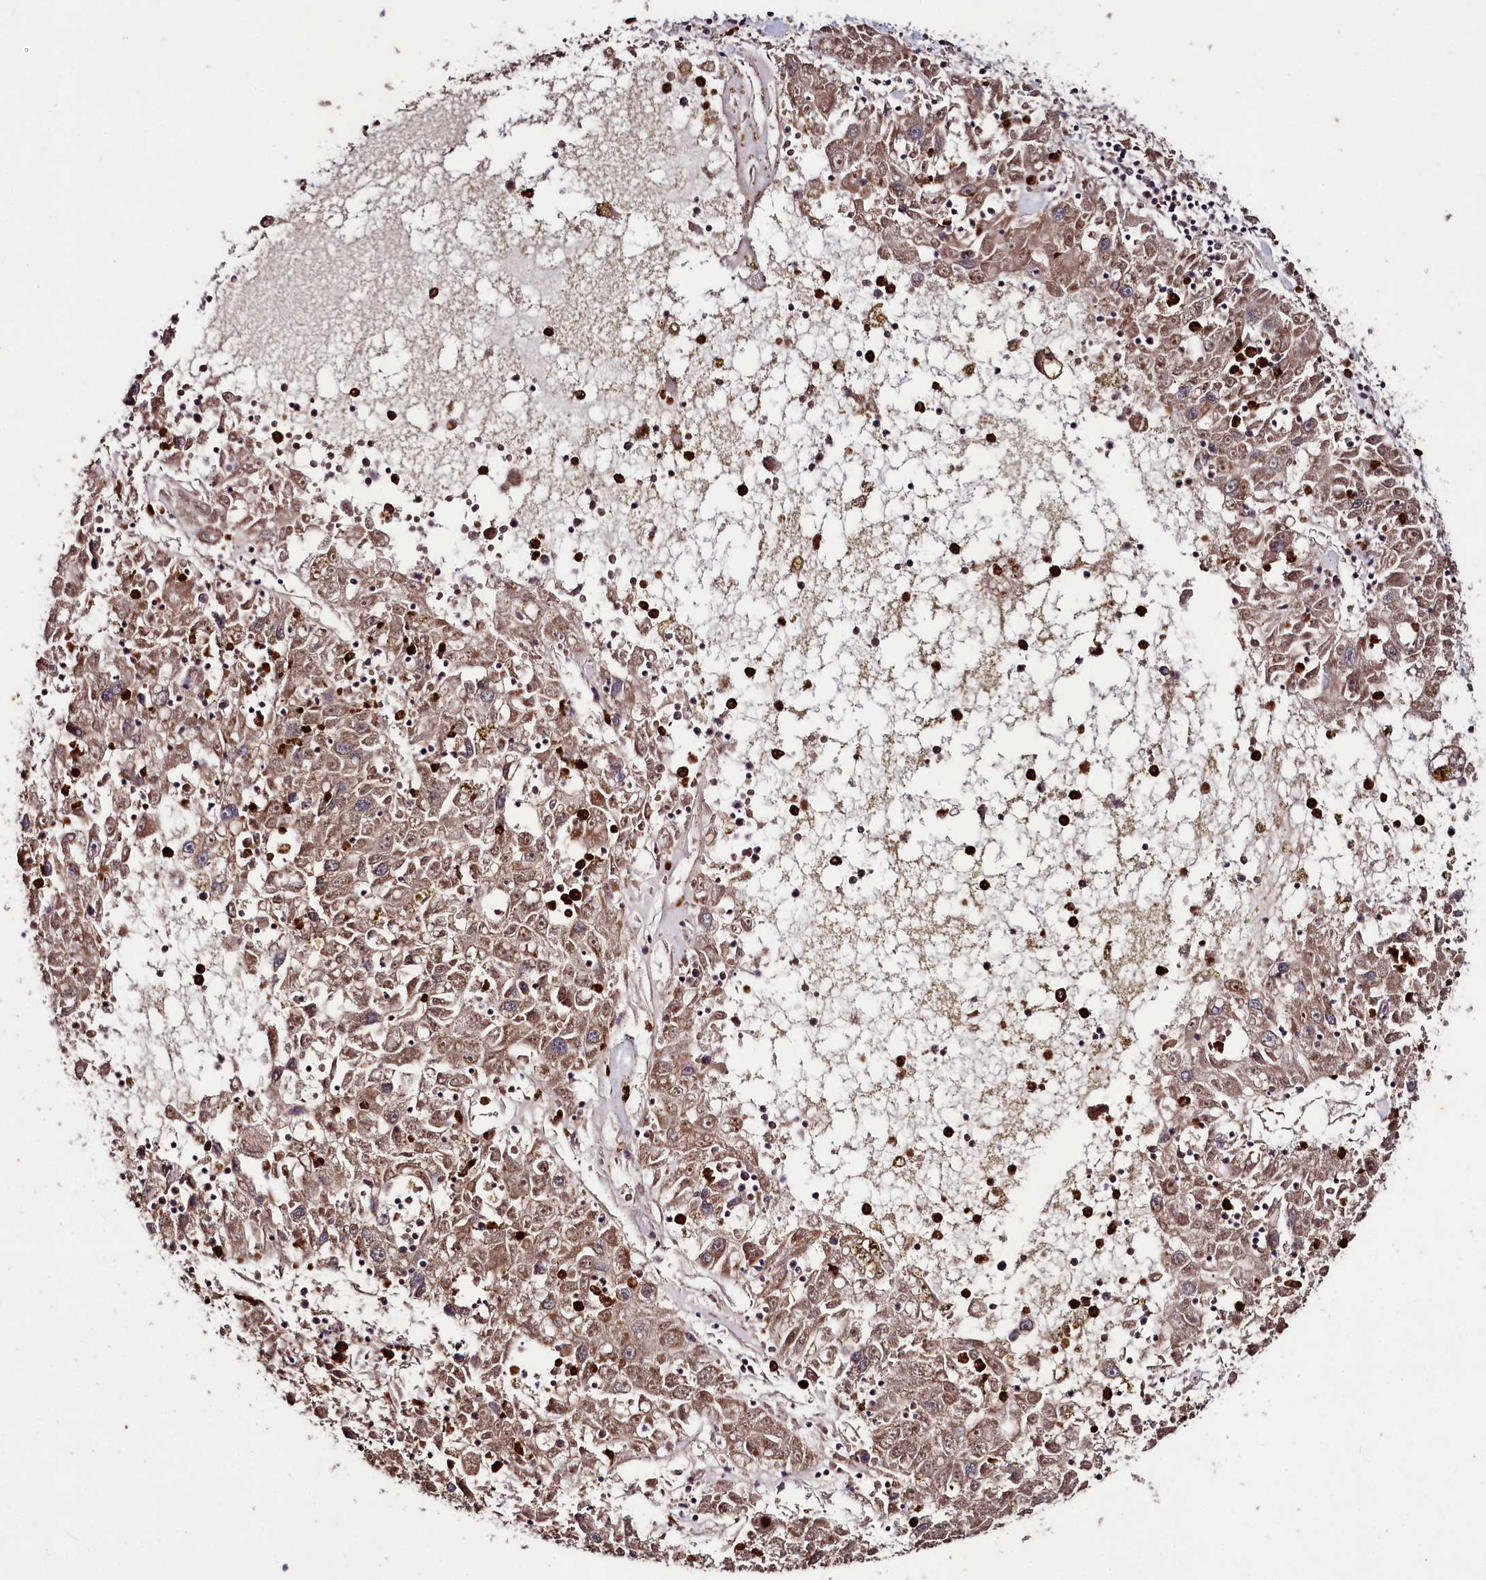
{"staining": {"intensity": "weak", "quantity": ">75%", "location": "cytoplasmic/membranous"}, "tissue": "liver cancer", "cell_type": "Tumor cells", "image_type": "cancer", "snomed": [{"axis": "morphology", "description": "Carcinoma, Hepatocellular, NOS"}, {"axis": "topography", "description": "Liver"}], "caption": "A brown stain labels weak cytoplasmic/membranous staining of a protein in liver hepatocellular carcinoma tumor cells.", "gene": "KLRB1", "patient": {"sex": "male", "age": 49}}